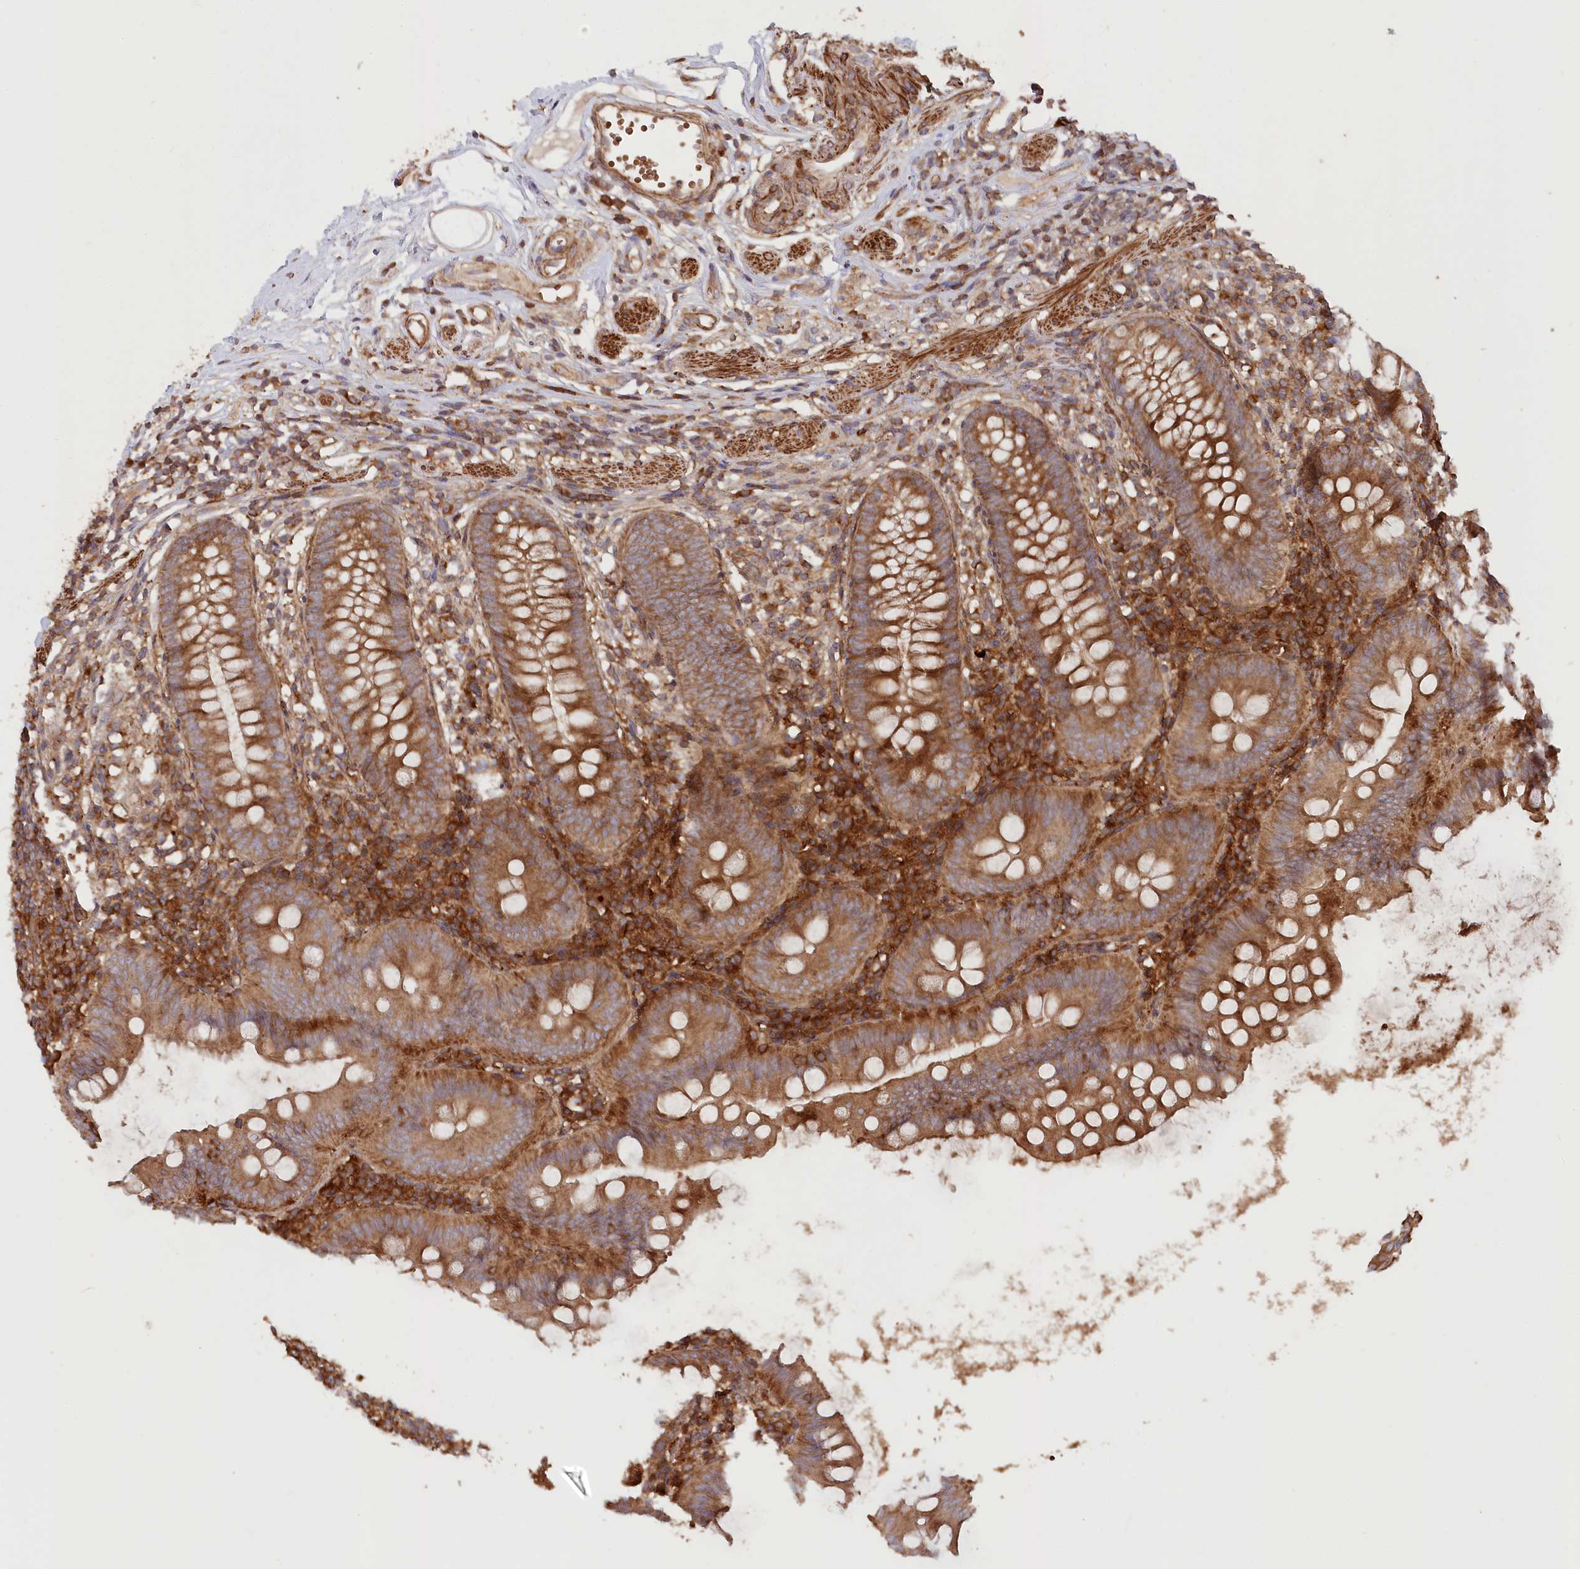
{"staining": {"intensity": "moderate", "quantity": ">75%", "location": "cytoplasmic/membranous"}, "tissue": "appendix", "cell_type": "Glandular cells", "image_type": "normal", "snomed": [{"axis": "morphology", "description": "Normal tissue, NOS"}, {"axis": "topography", "description": "Appendix"}], "caption": "Protein staining of benign appendix shows moderate cytoplasmic/membranous expression in about >75% of glandular cells.", "gene": "PAIP2", "patient": {"sex": "female", "age": 62}}